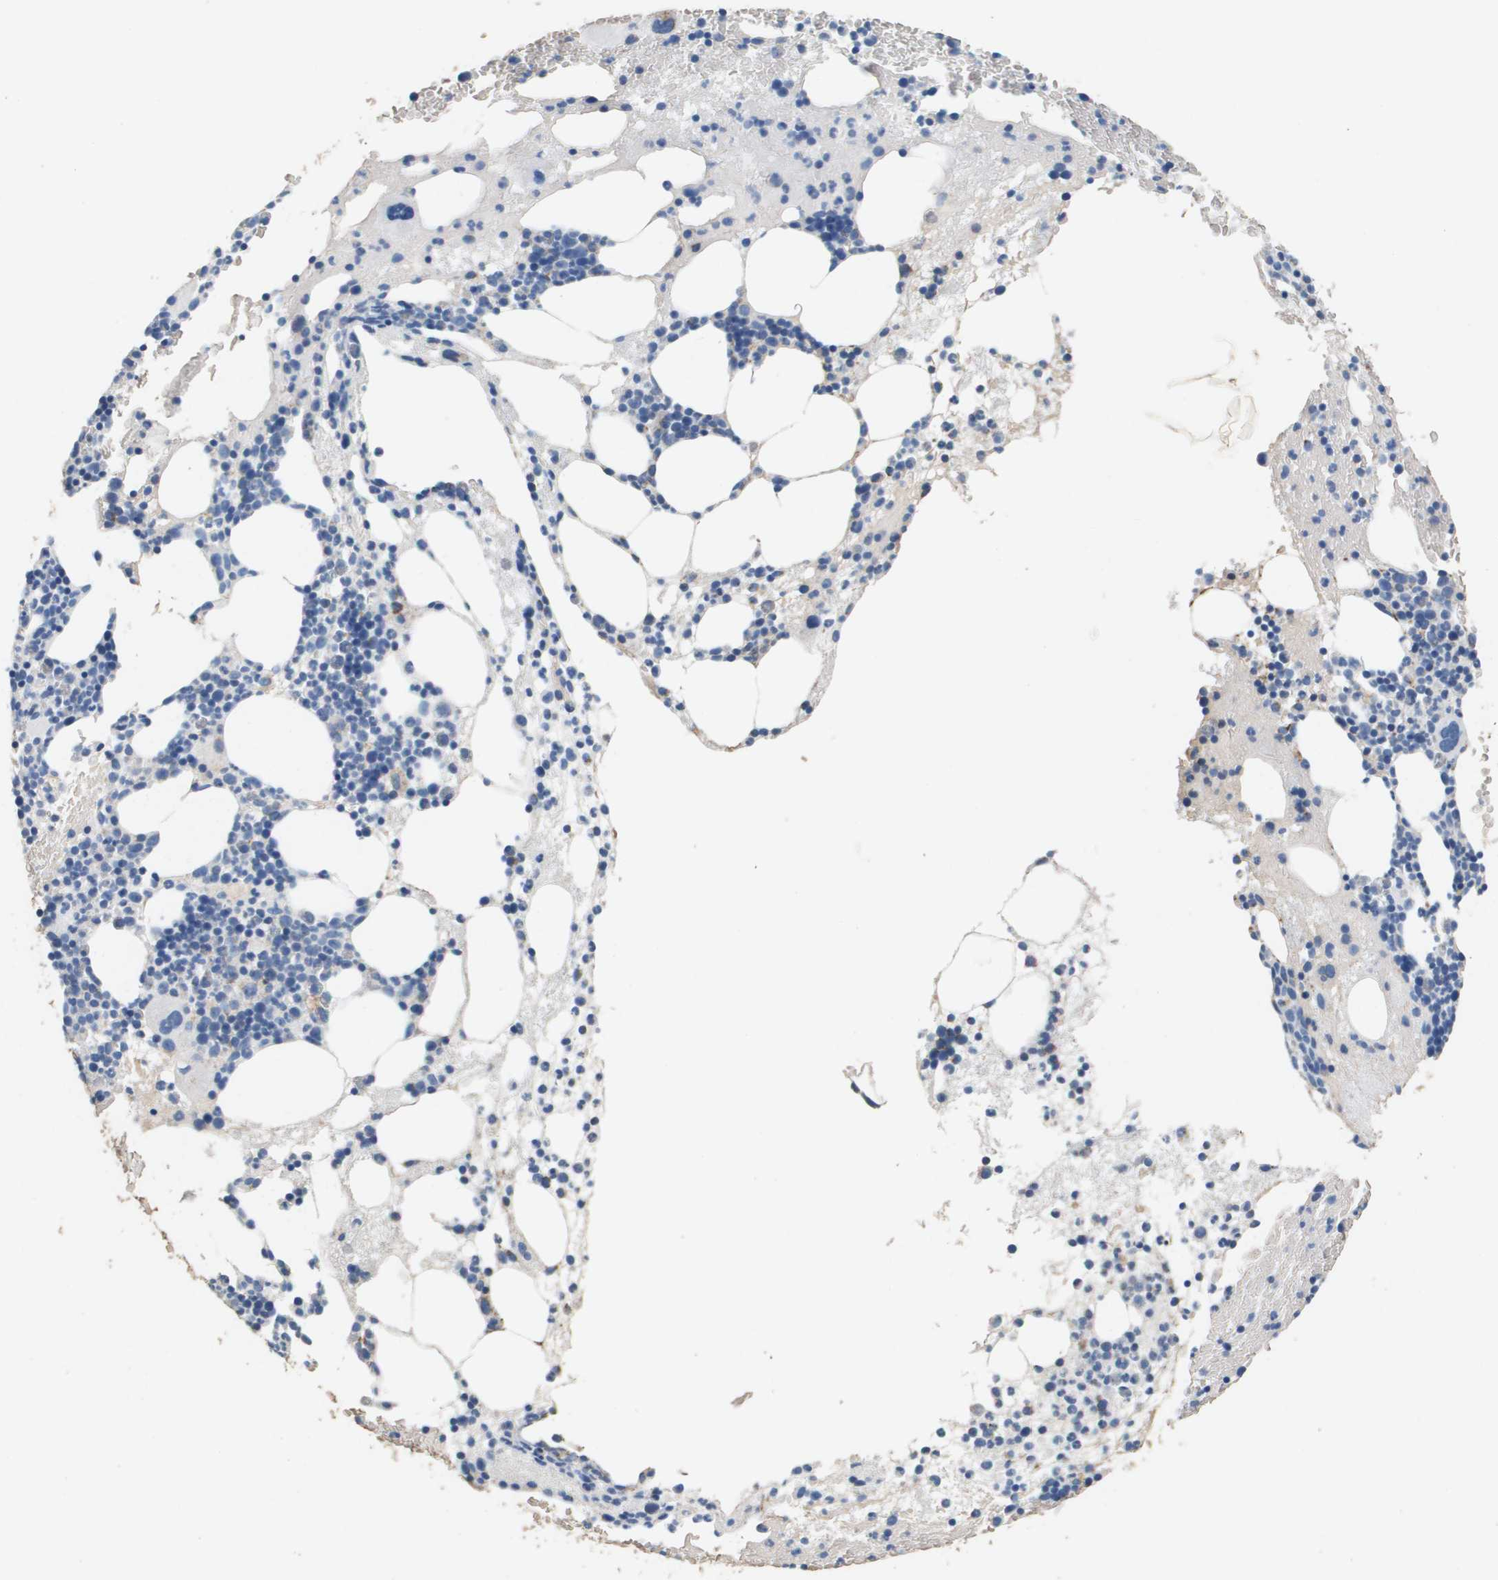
{"staining": {"intensity": "negative", "quantity": "none", "location": "none"}, "tissue": "bone marrow", "cell_type": "Hematopoietic cells", "image_type": "normal", "snomed": [{"axis": "morphology", "description": "Normal tissue, NOS"}, {"axis": "morphology", "description": "Inflammation, NOS"}, {"axis": "topography", "description": "Bone marrow"}], "caption": "This is an IHC image of unremarkable human bone marrow. There is no staining in hematopoietic cells.", "gene": "ATP5F1B", "patient": {"sex": "female", "age": 76}}